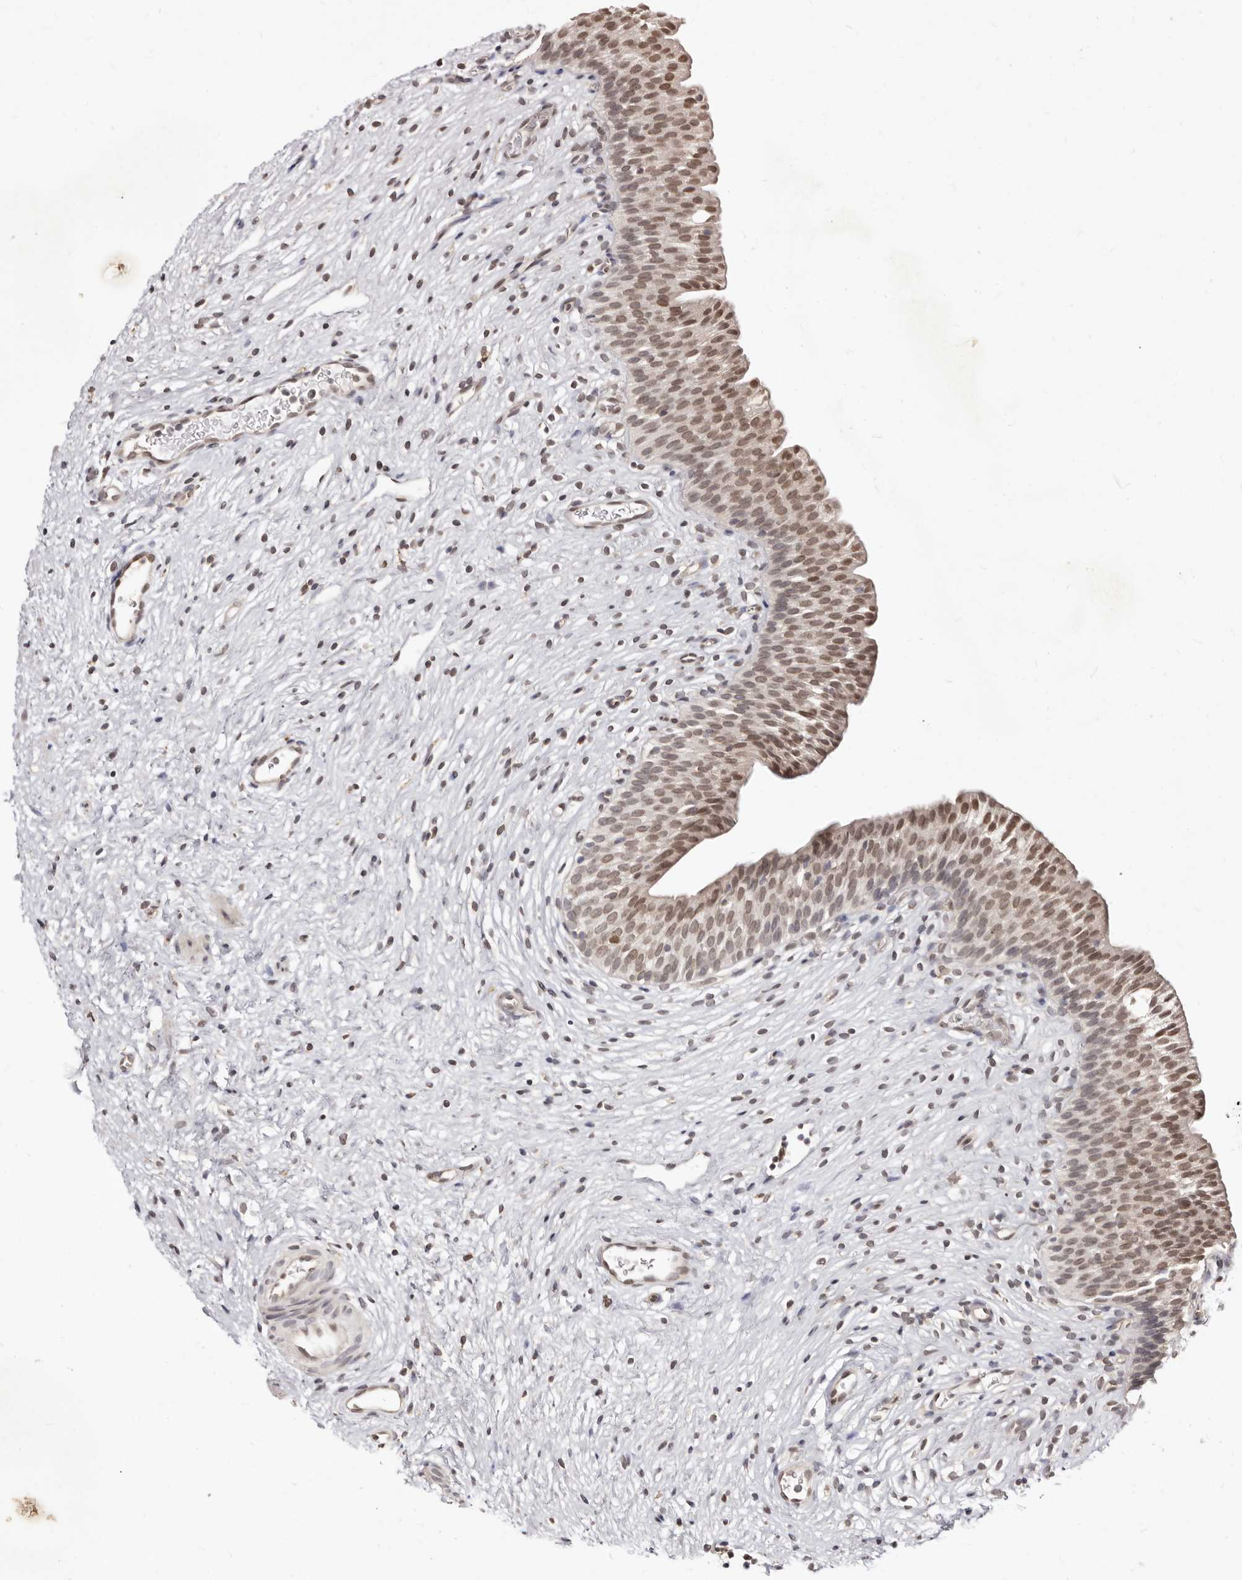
{"staining": {"intensity": "moderate", "quantity": ">75%", "location": "nuclear"}, "tissue": "urinary bladder", "cell_type": "Urothelial cells", "image_type": "normal", "snomed": [{"axis": "morphology", "description": "Normal tissue, NOS"}, {"axis": "topography", "description": "Urinary bladder"}], "caption": "This image demonstrates IHC staining of normal urinary bladder, with medium moderate nuclear positivity in about >75% of urothelial cells.", "gene": "LCORL", "patient": {"sex": "male", "age": 1}}